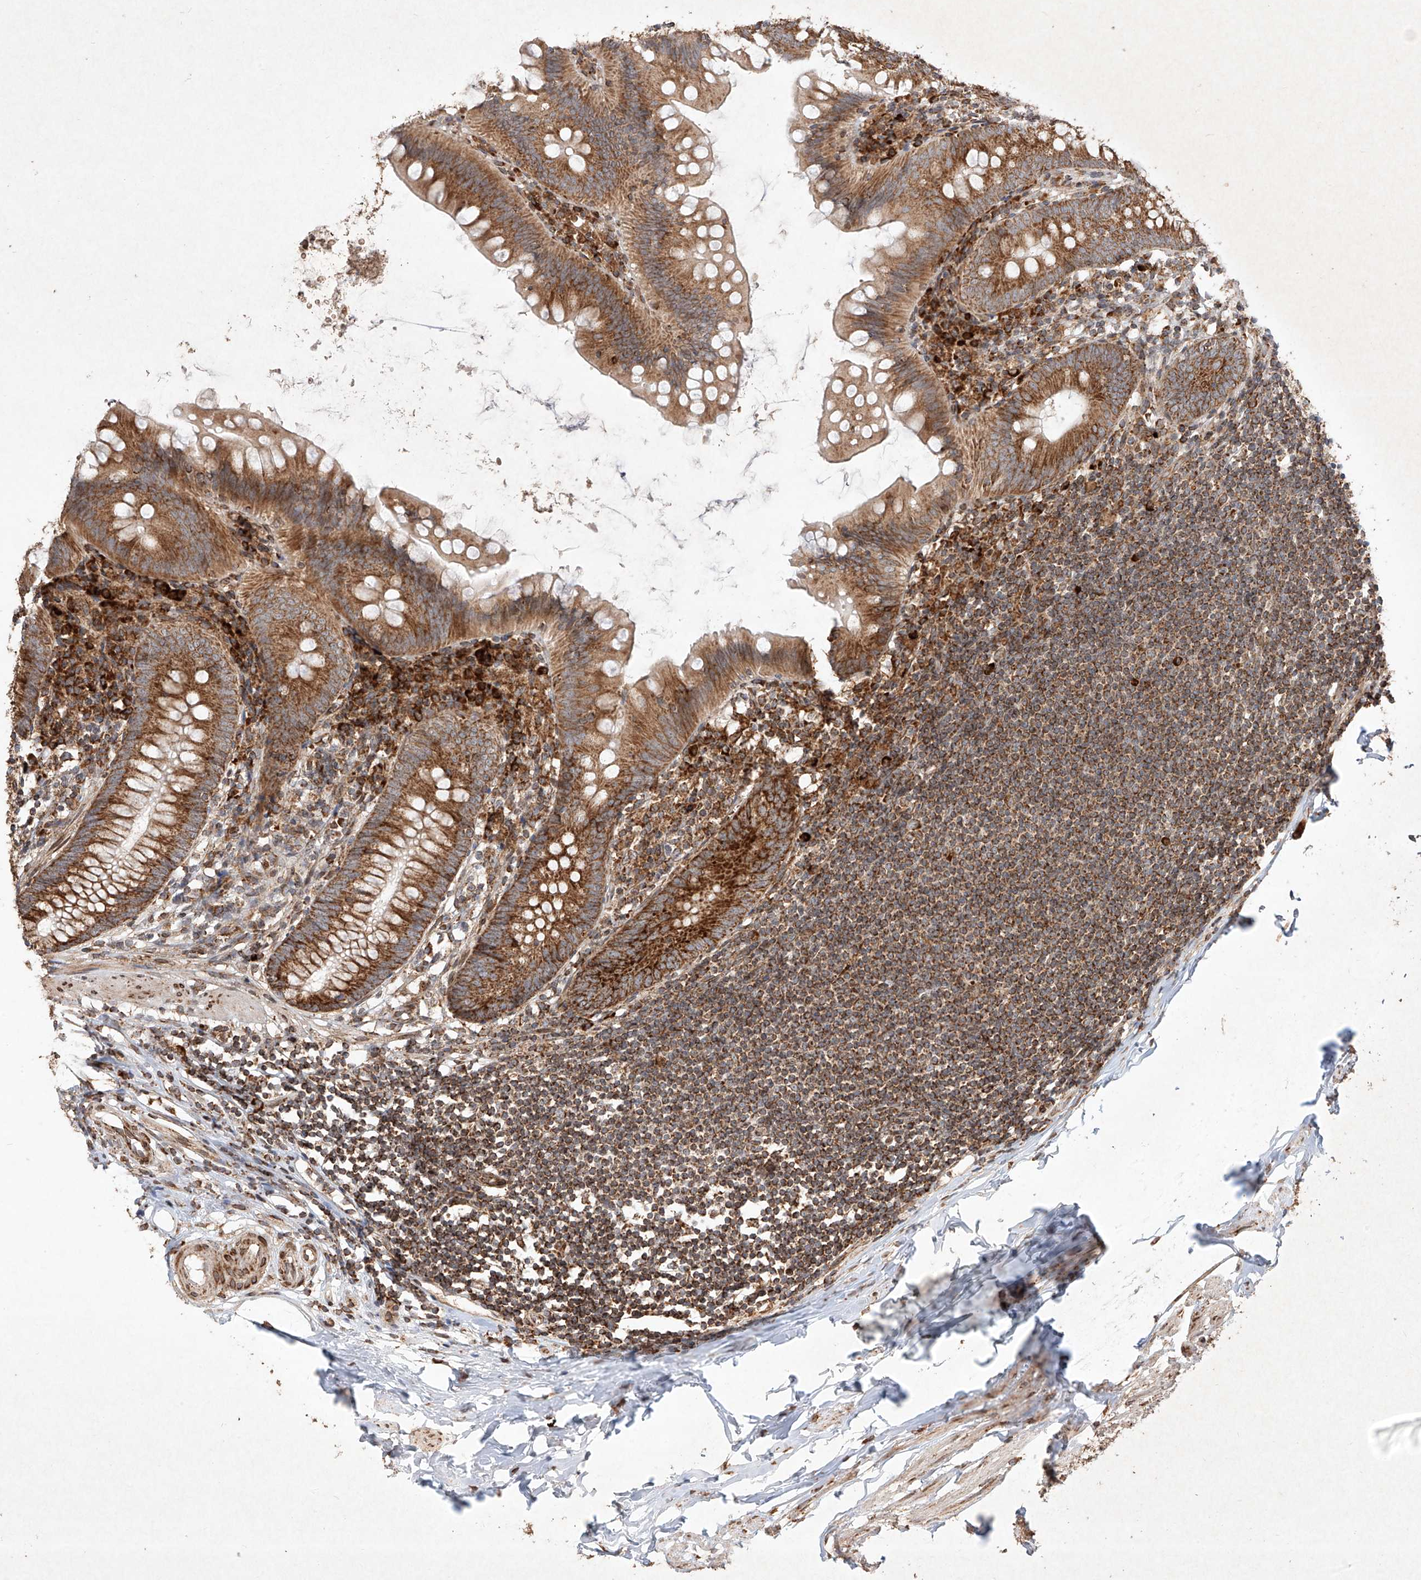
{"staining": {"intensity": "strong", "quantity": ">75%", "location": "cytoplasmic/membranous"}, "tissue": "appendix", "cell_type": "Glandular cells", "image_type": "normal", "snomed": [{"axis": "morphology", "description": "Normal tissue, NOS"}, {"axis": "topography", "description": "Appendix"}], "caption": "Normal appendix was stained to show a protein in brown. There is high levels of strong cytoplasmic/membranous positivity in about >75% of glandular cells.", "gene": "SEMA3B", "patient": {"sex": "female", "age": 62}}